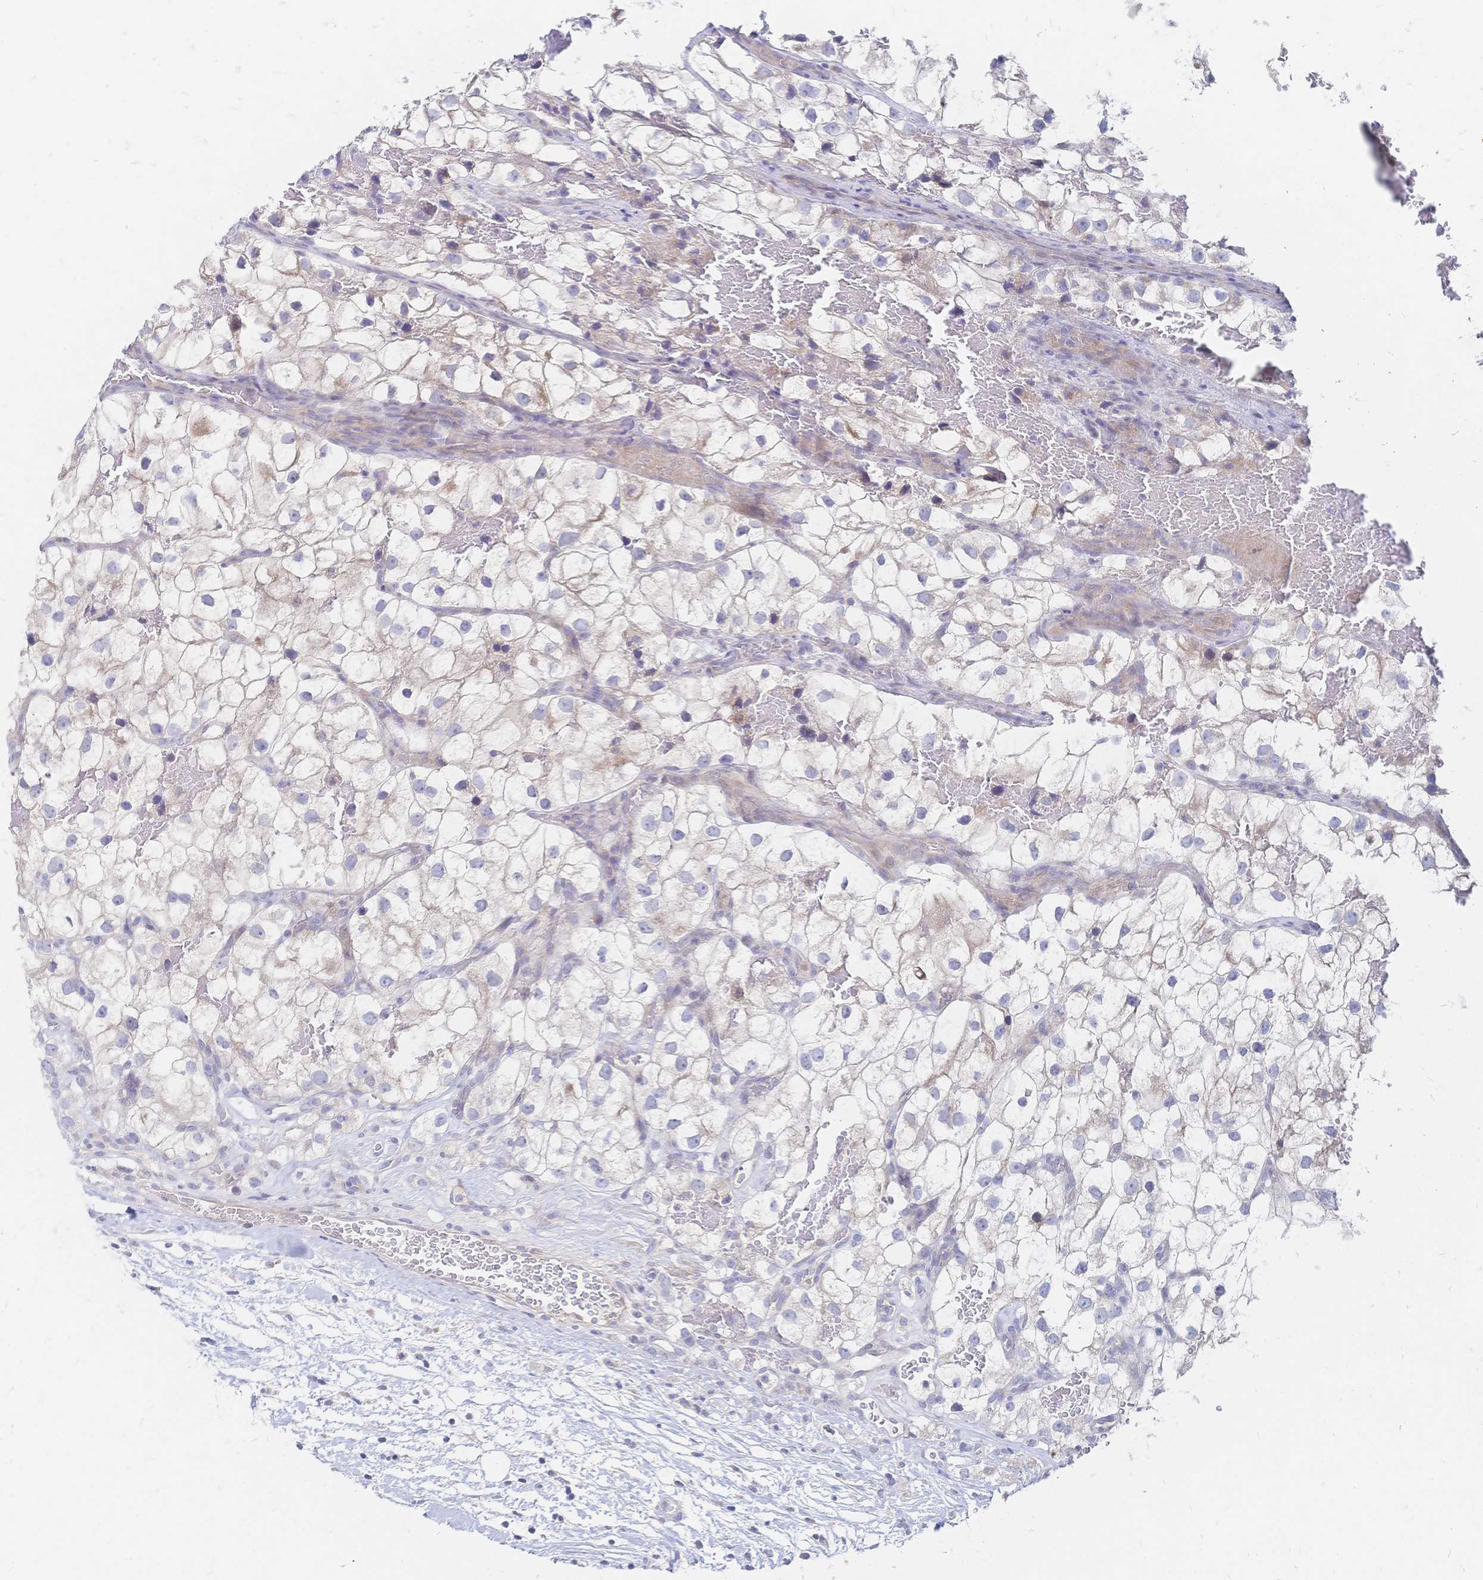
{"staining": {"intensity": "negative", "quantity": "none", "location": "none"}, "tissue": "renal cancer", "cell_type": "Tumor cells", "image_type": "cancer", "snomed": [{"axis": "morphology", "description": "Adenocarcinoma, NOS"}, {"axis": "topography", "description": "Kidney"}], "caption": "This is an immunohistochemistry (IHC) photomicrograph of human renal adenocarcinoma. There is no staining in tumor cells.", "gene": "VWC2L", "patient": {"sex": "male", "age": 59}}